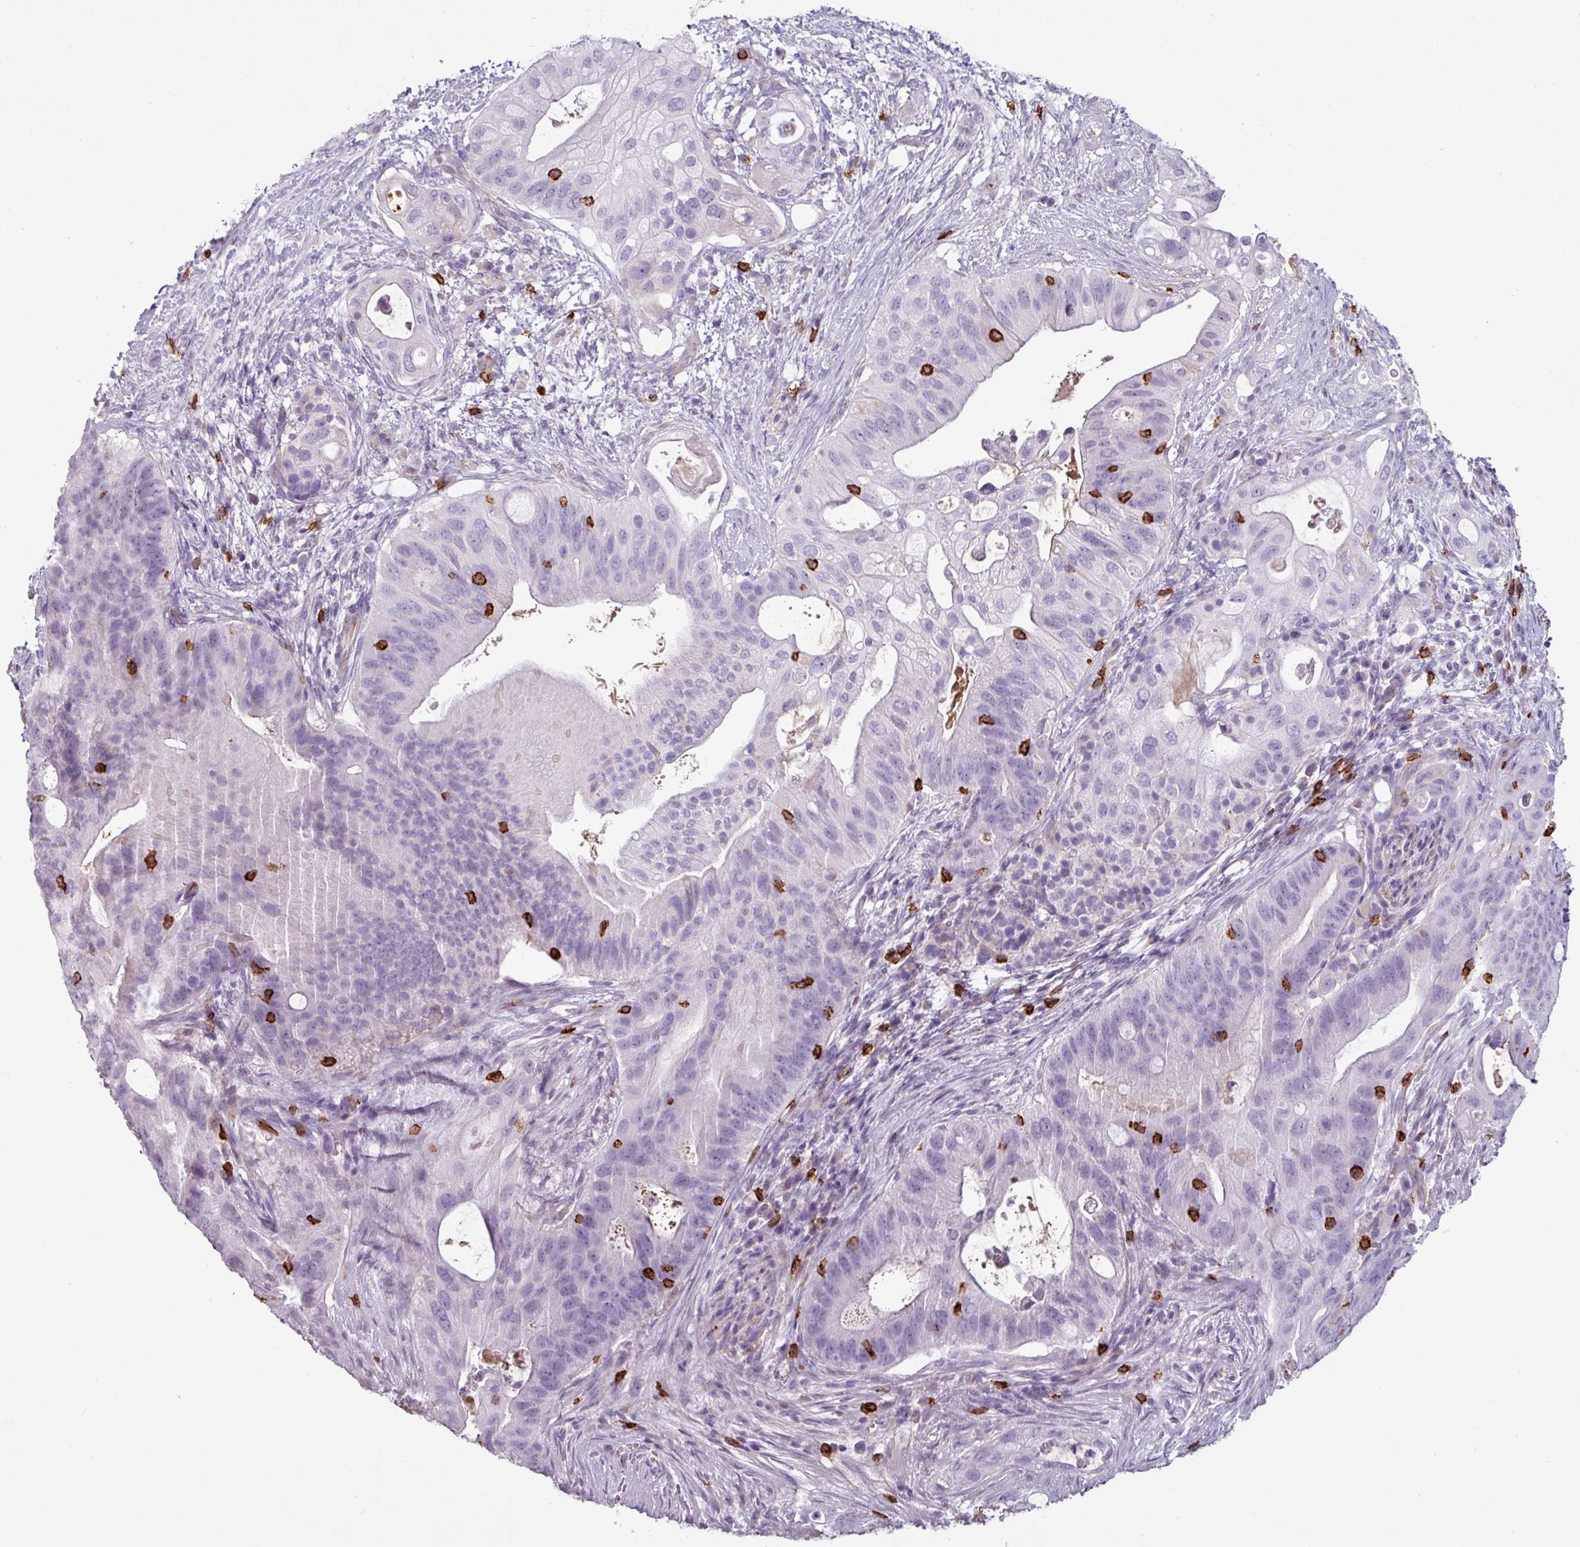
{"staining": {"intensity": "negative", "quantity": "none", "location": "none"}, "tissue": "pancreatic cancer", "cell_type": "Tumor cells", "image_type": "cancer", "snomed": [{"axis": "morphology", "description": "Adenocarcinoma, NOS"}, {"axis": "topography", "description": "Pancreas"}], "caption": "Protein analysis of pancreatic cancer demonstrates no significant expression in tumor cells.", "gene": "CD8A", "patient": {"sex": "female", "age": 72}}